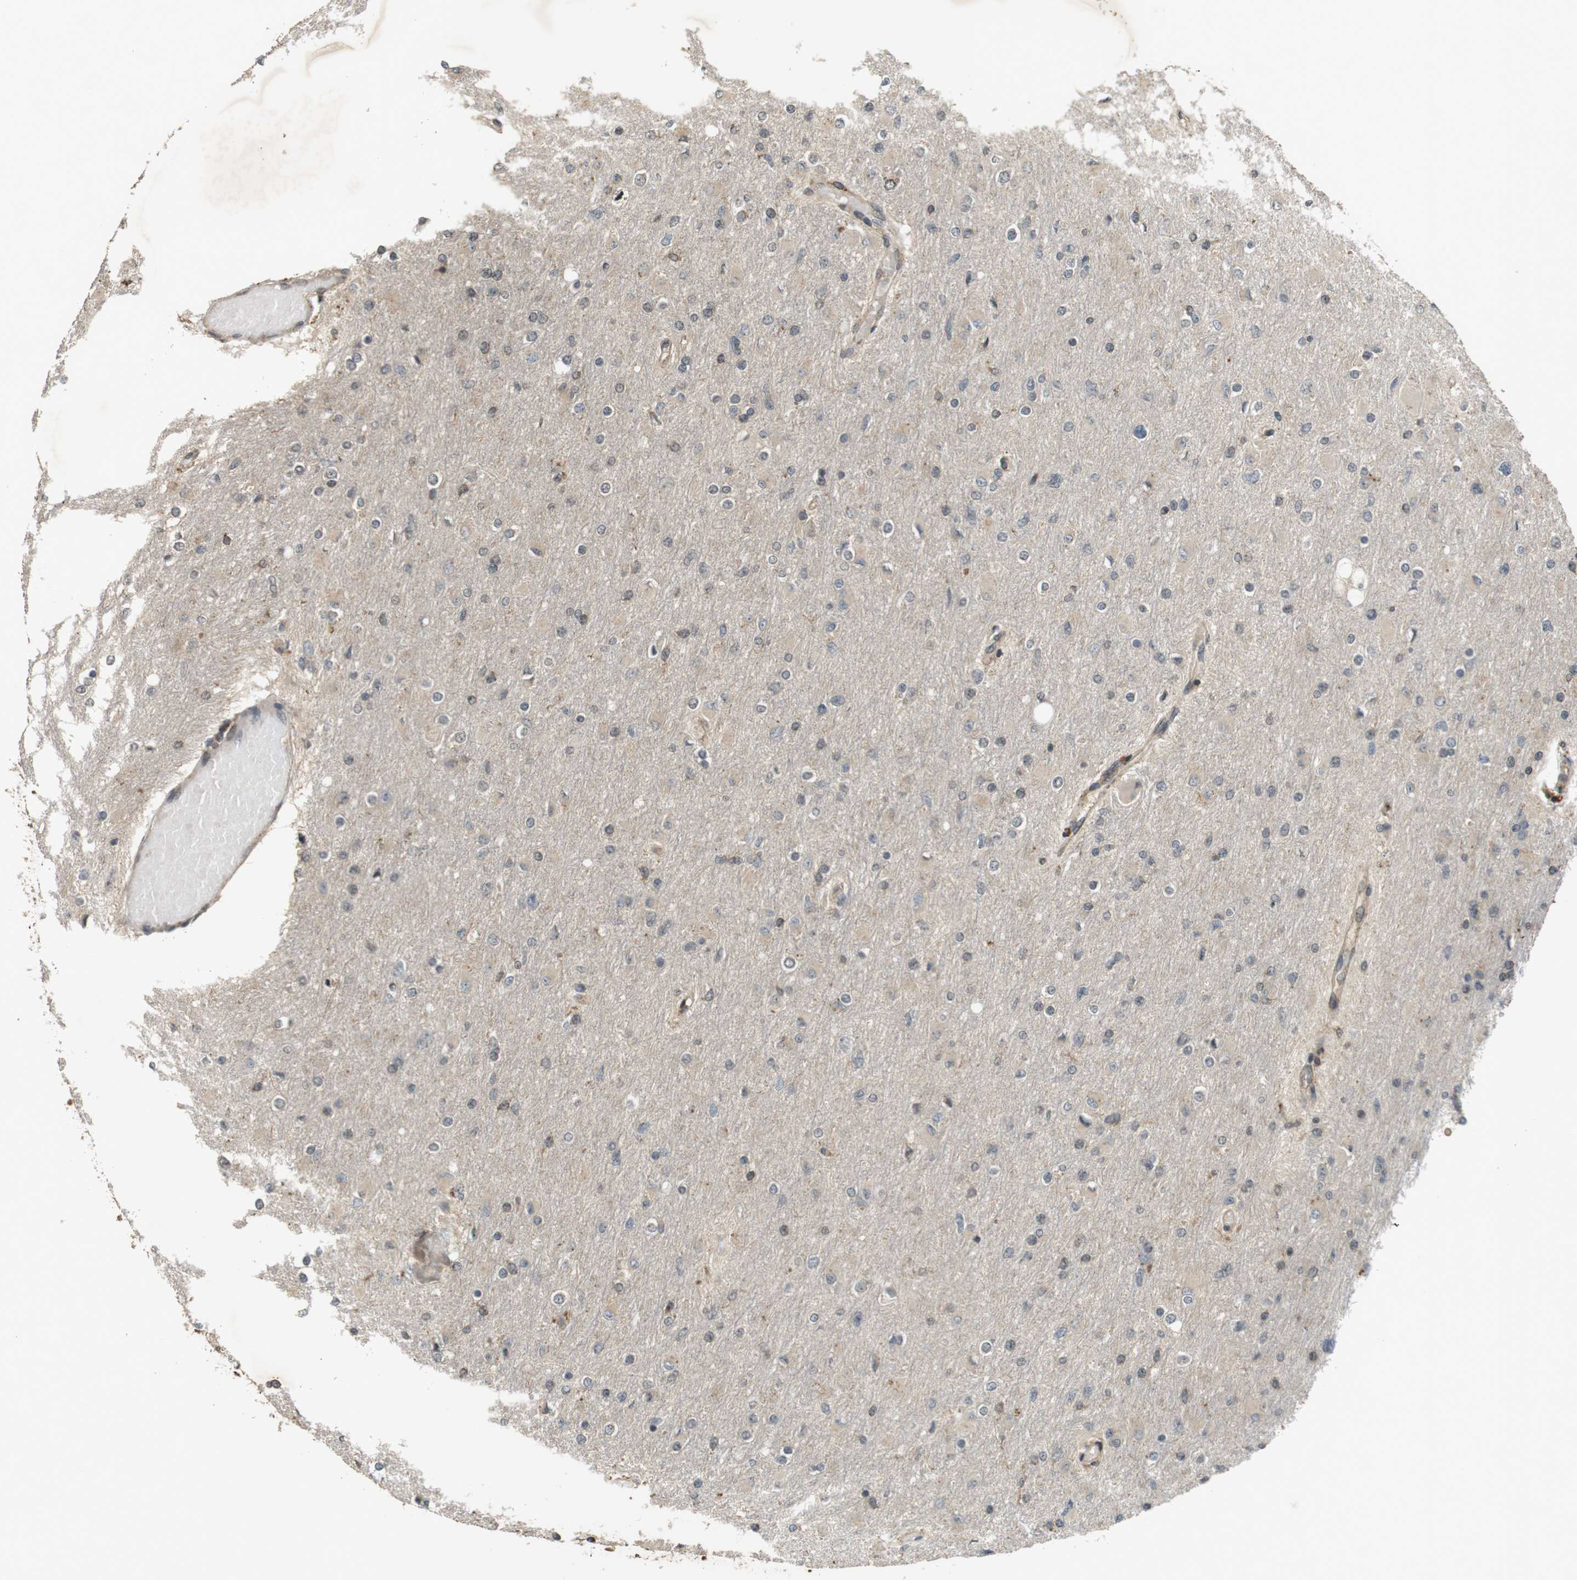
{"staining": {"intensity": "weak", "quantity": "25%-75%", "location": "cytoplasmic/membranous,nuclear"}, "tissue": "glioma", "cell_type": "Tumor cells", "image_type": "cancer", "snomed": [{"axis": "morphology", "description": "Glioma, malignant, High grade"}, {"axis": "topography", "description": "Cerebral cortex"}], "caption": "Weak cytoplasmic/membranous and nuclear protein staining is seen in about 25%-75% of tumor cells in malignant high-grade glioma. (Brightfield microscopy of DAB IHC at high magnification).", "gene": "FZD10", "patient": {"sex": "female", "age": 36}}